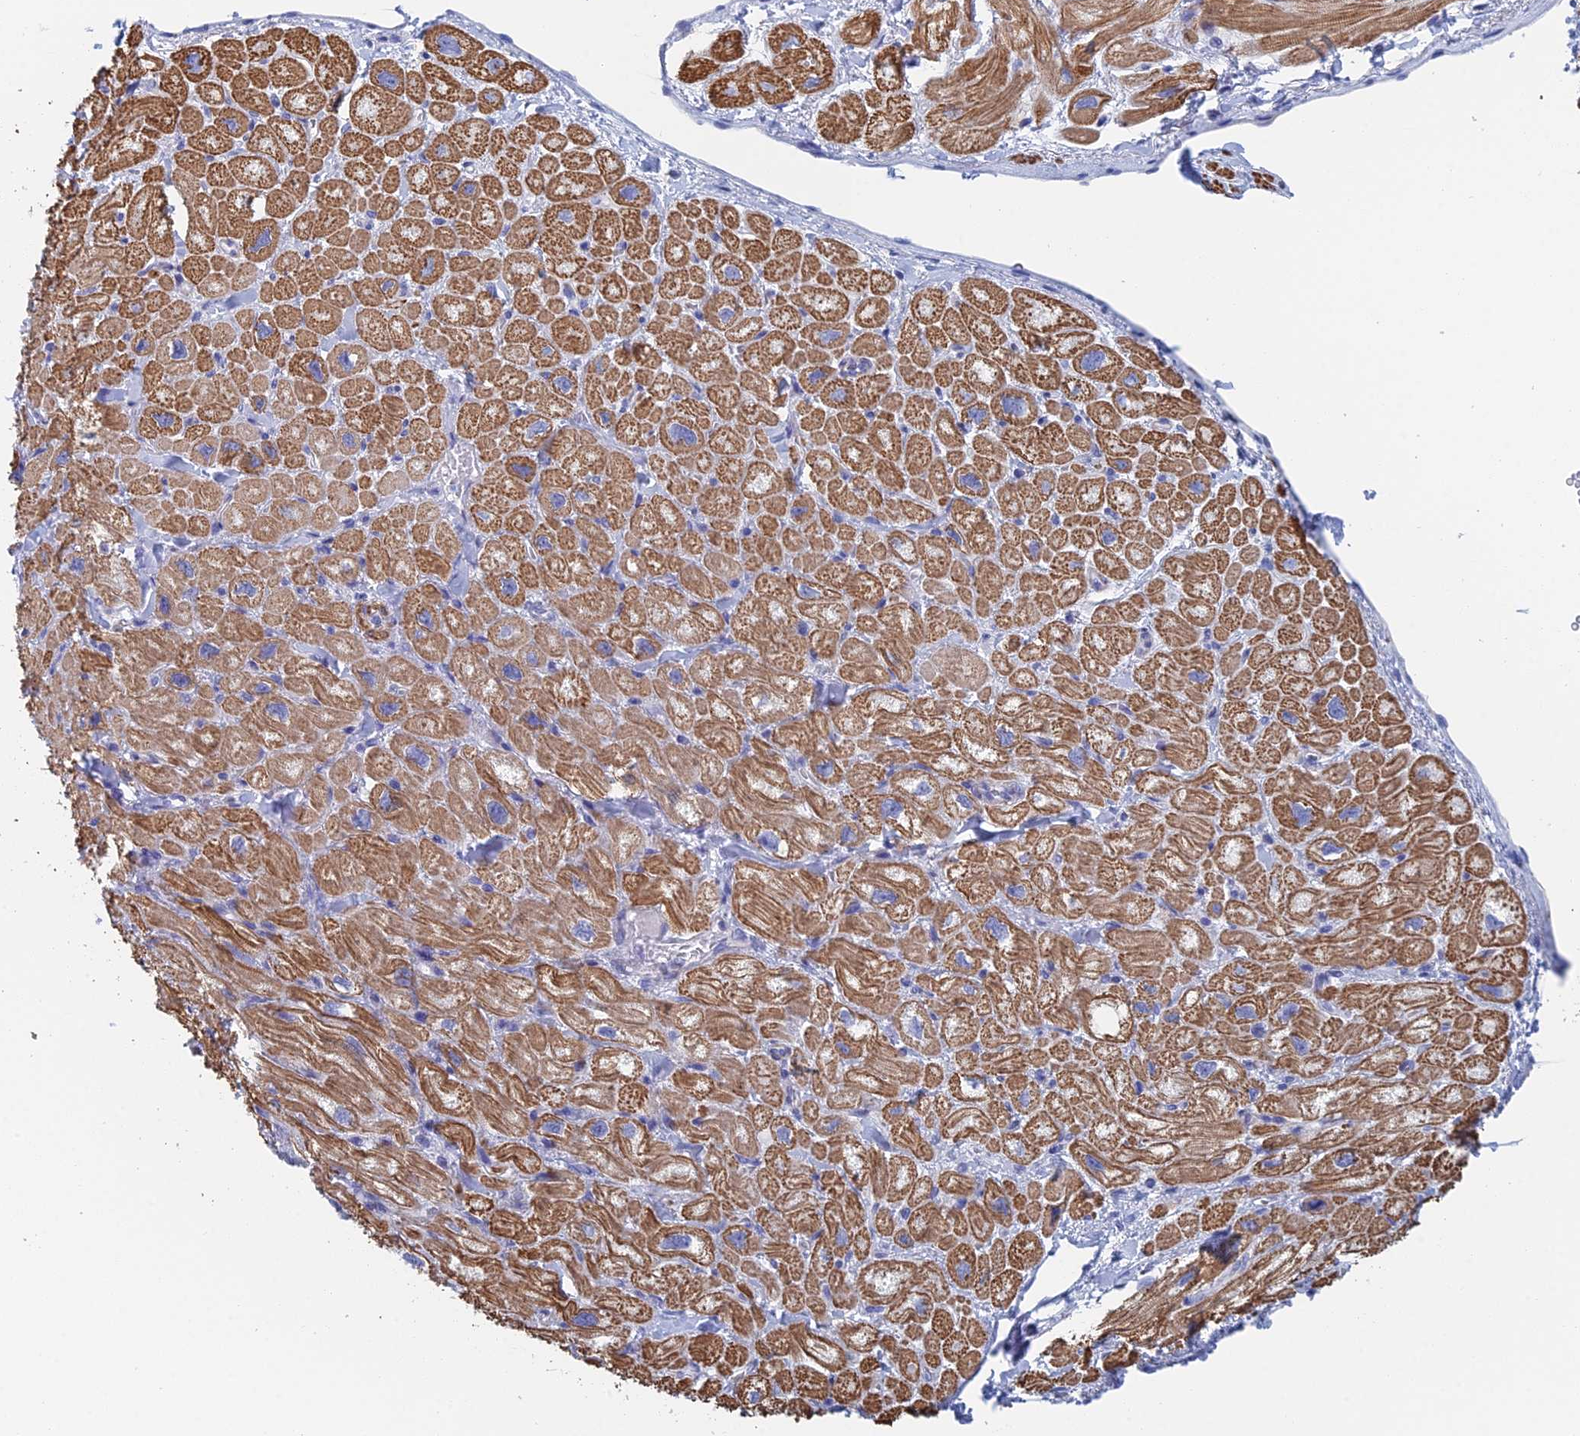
{"staining": {"intensity": "moderate", "quantity": ">75%", "location": "cytoplasmic/membranous"}, "tissue": "heart muscle", "cell_type": "Cardiomyocytes", "image_type": "normal", "snomed": [{"axis": "morphology", "description": "Normal tissue, NOS"}, {"axis": "topography", "description": "Heart"}], "caption": "There is medium levels of moderate cytoplasmic/membranous positivity in cardiomyocytes of unremarkable heart muscle, as demonstrated by immunohistochemical staining (brown color).", "gene": "KCNK18", "patient": {"sex": "male", "age": 65}}